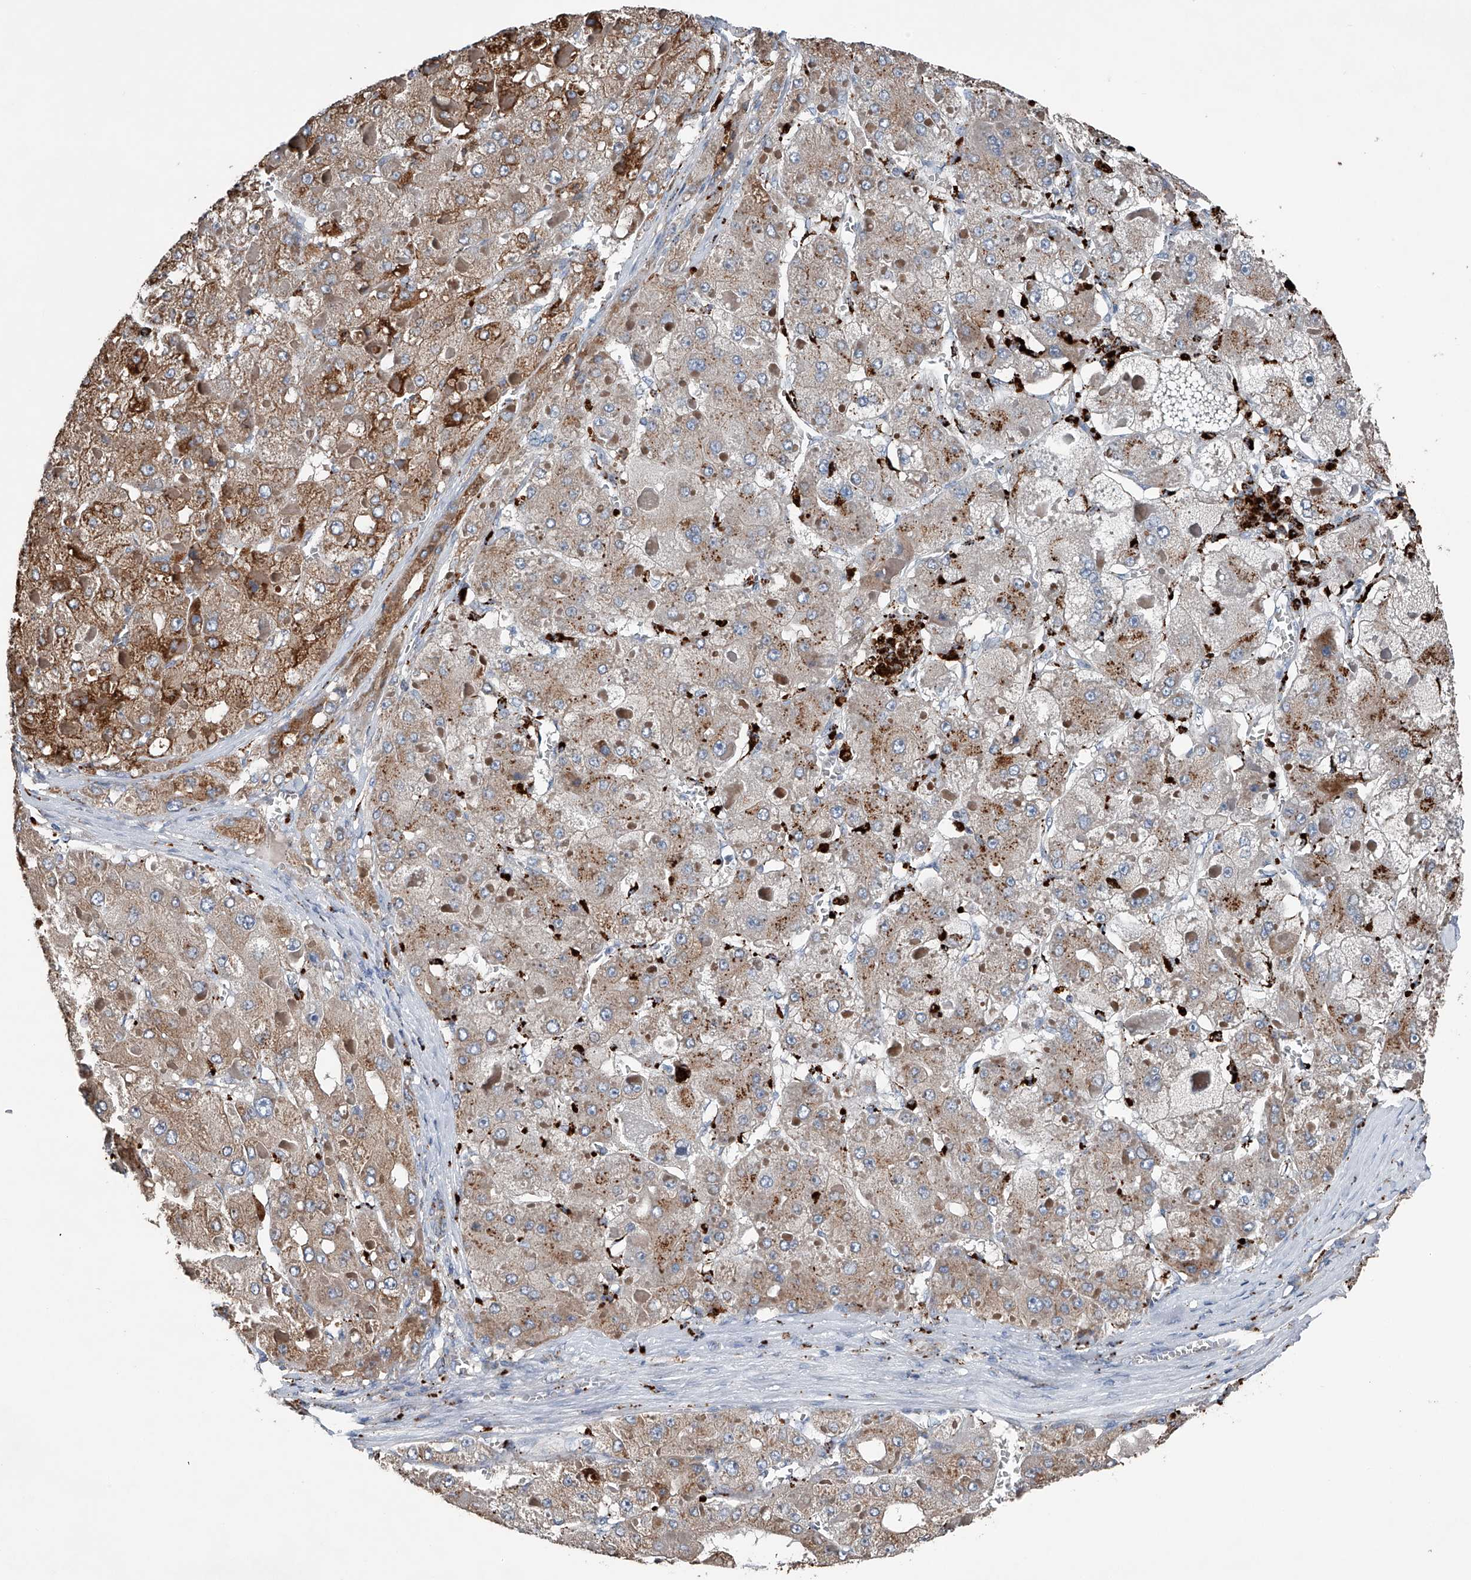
{"staining": {"intensity": "moderate", "quantity": ">75%", "location": "cytoplasmic/membranous"}, "tissue": "liver cancer", "cell_type": "Tumor cells", "image_type": "cancer", "snomed": [{"axis": "morphology", "description": "Carcinoma, Hepatocellular, NOS"}, {"axis": "topography", "description": "Liver"}], "caption": "Immunohistochemical staining of liver cancer displays medium levels of moderate cytoplasmic/membranous positivity in about >75% of tumor cells.", "gene": "ZNF772", "patient": {"sex": "female", "age": 73}}